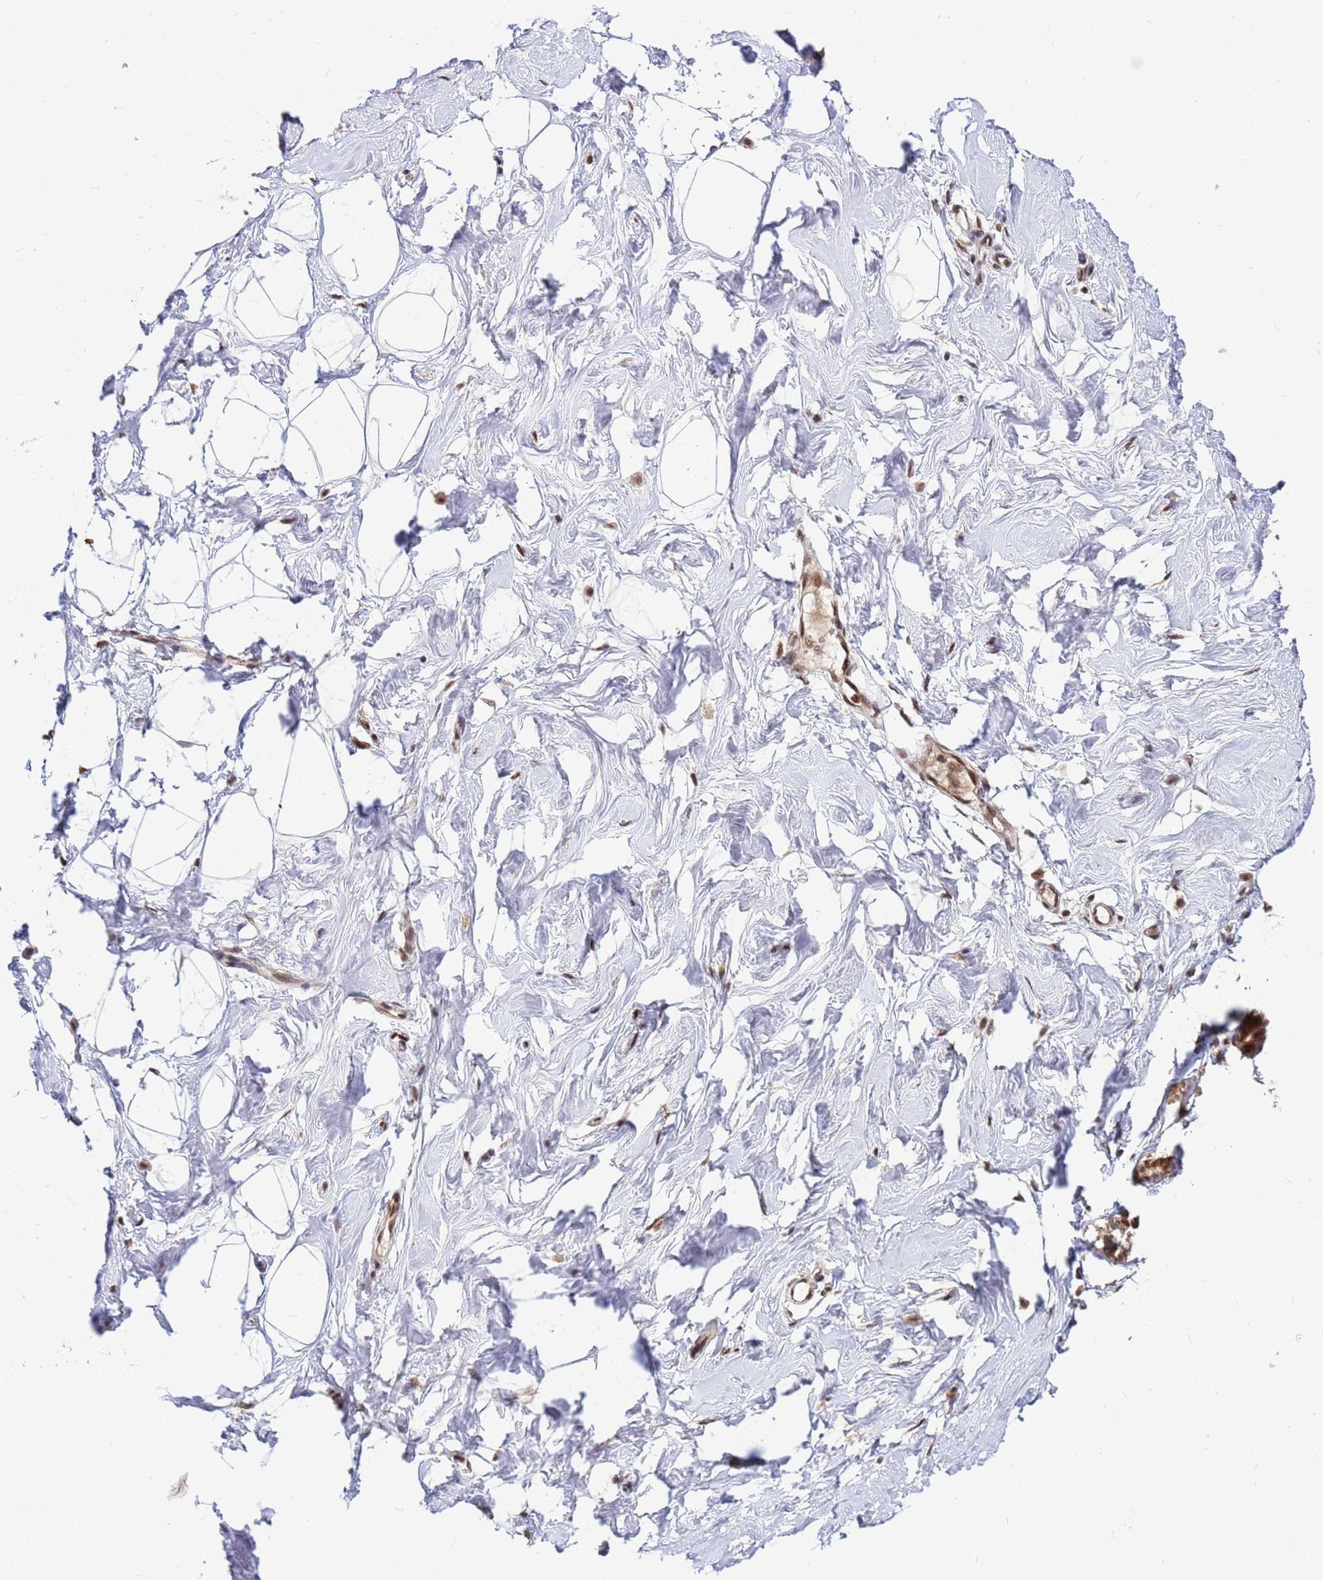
{"staining": {"intensity": "negative", "quantity": "none", "location": "none"}, "tissue": "breast", "cell_type": "Adipocytes", "image_type": "normal", "snomed": [{"axis": "morphology", "description": "Normal tissue, NOS"}, {"axis": "morphology", "description": "Adenoma, NOS"}, {"axis": "topography", "description": "Breast"}], "caption": "Immunohistochemical staining of benign breast displays no significant positivity in adipocytes. The staining was performed using DAB (3,3'-diaminobenzidine) to visualize the protein expression in brown, while the nuclei were stained in blue with hematoxylin (Magnification: 20x).", "gene": "NCBP2", "patient": {"sex": "female", "age": 23}}